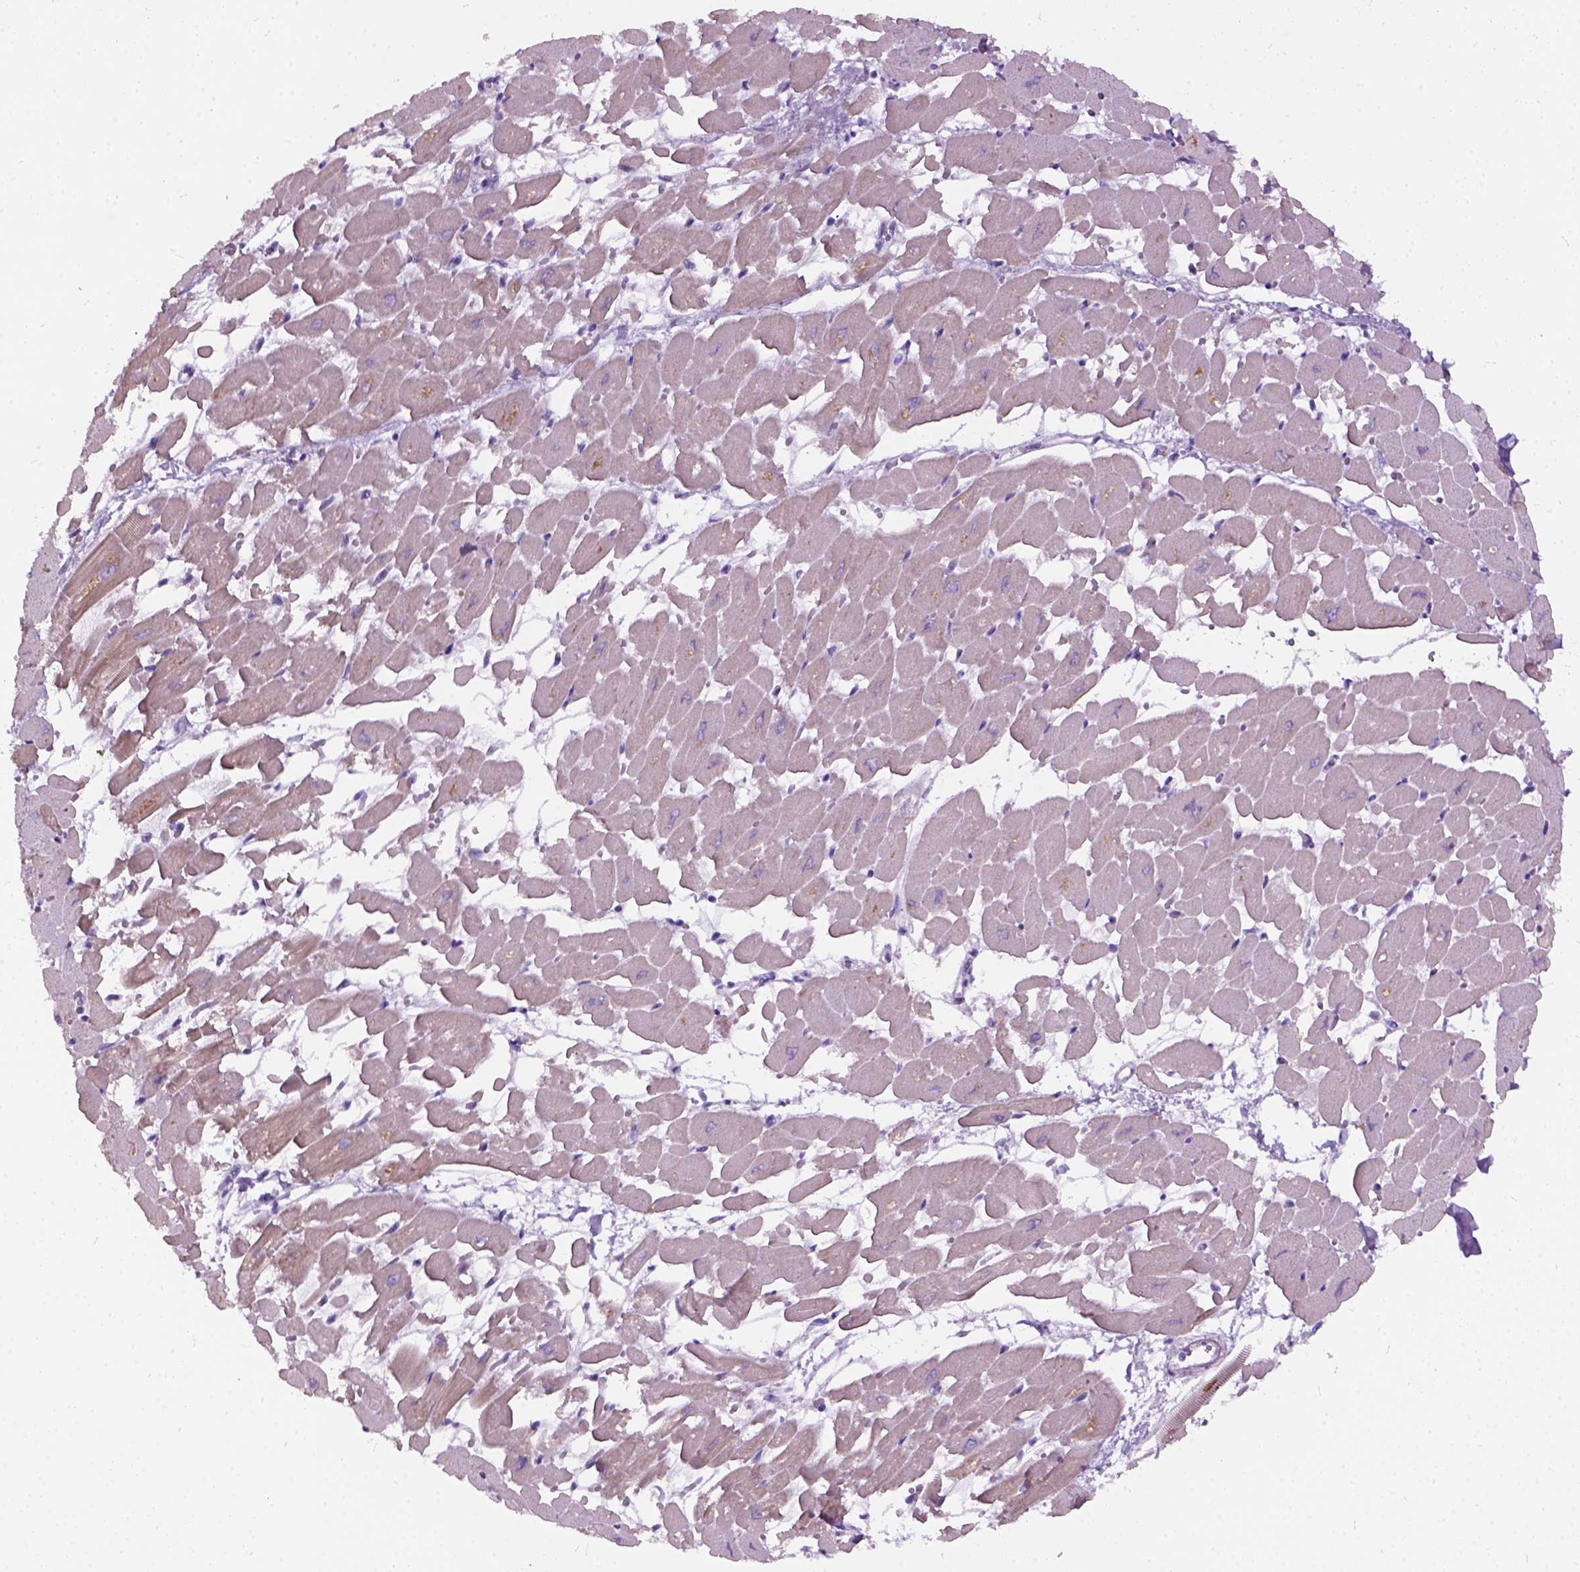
{"staining": {"intensity": "weak", "quantity": ">75%", "location": "cytoplasmic/membranous"}, "tissue": "heart muscle", "cell_type": "Cardiomyocytes", "image_type": "normal", "snomed": [{"axis": "morphology", "description": "Normal tissue, NOS"}, {"axis": "topography", "description": "Heart"}], "caption": "Immunohistochemical staining of benign heart muscle displays >75% levels of weak cytoplasmic/membranous protein staining in about >75% of cardiomyocytes.", "gene": "AXDND1", "patient": {"sex": "female", "age": 52}}